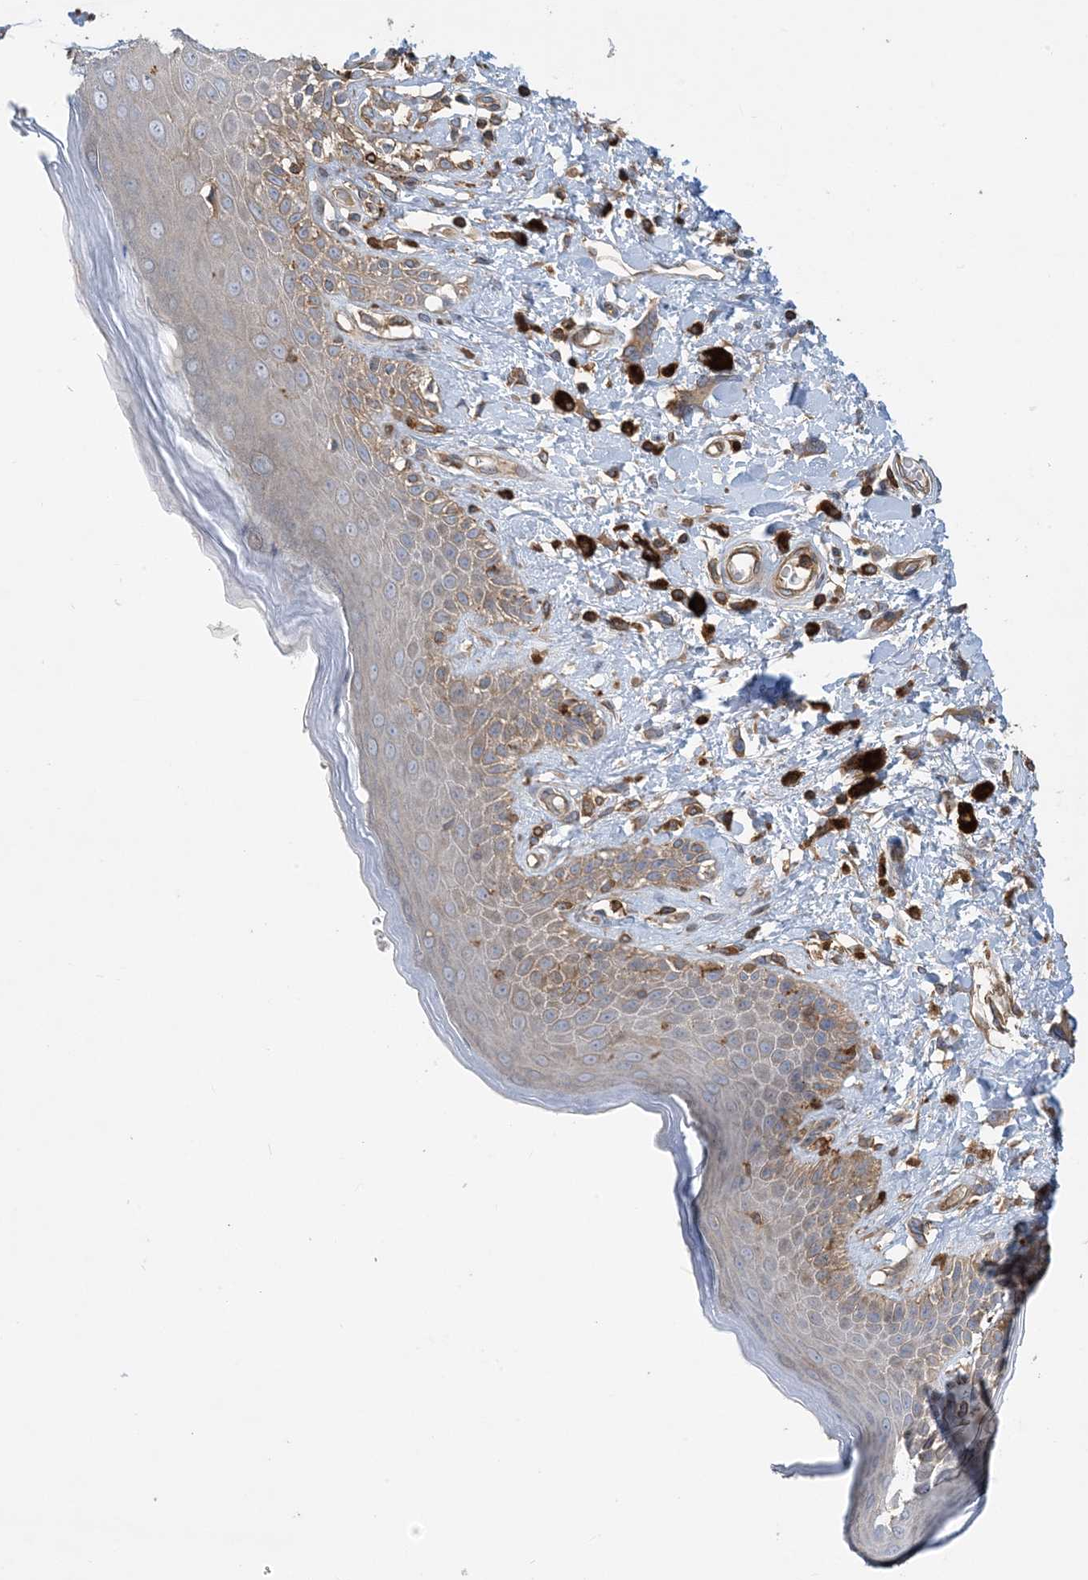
{"staining": {"intensity": "moderate", "quantity": "25%-75%", "location": "cytoplasmic/membranous"}, "tissue": "skin", "cell_type": "Epidermal cells", "image_type": "normal", "snomed": [{"axis": "morphology", "description": "Normal tissue, NOS"}, {"axis": "topography", "description": "Anal"}], "caption": "This is an image of immunohistochemistry (IHC) staining of normal skin, which shows moderate positivity in the cytoplasmic/membranous of epidermal cells.", "gene": "SFMBT2", "patient": {"sex": "female", "age": 78}}